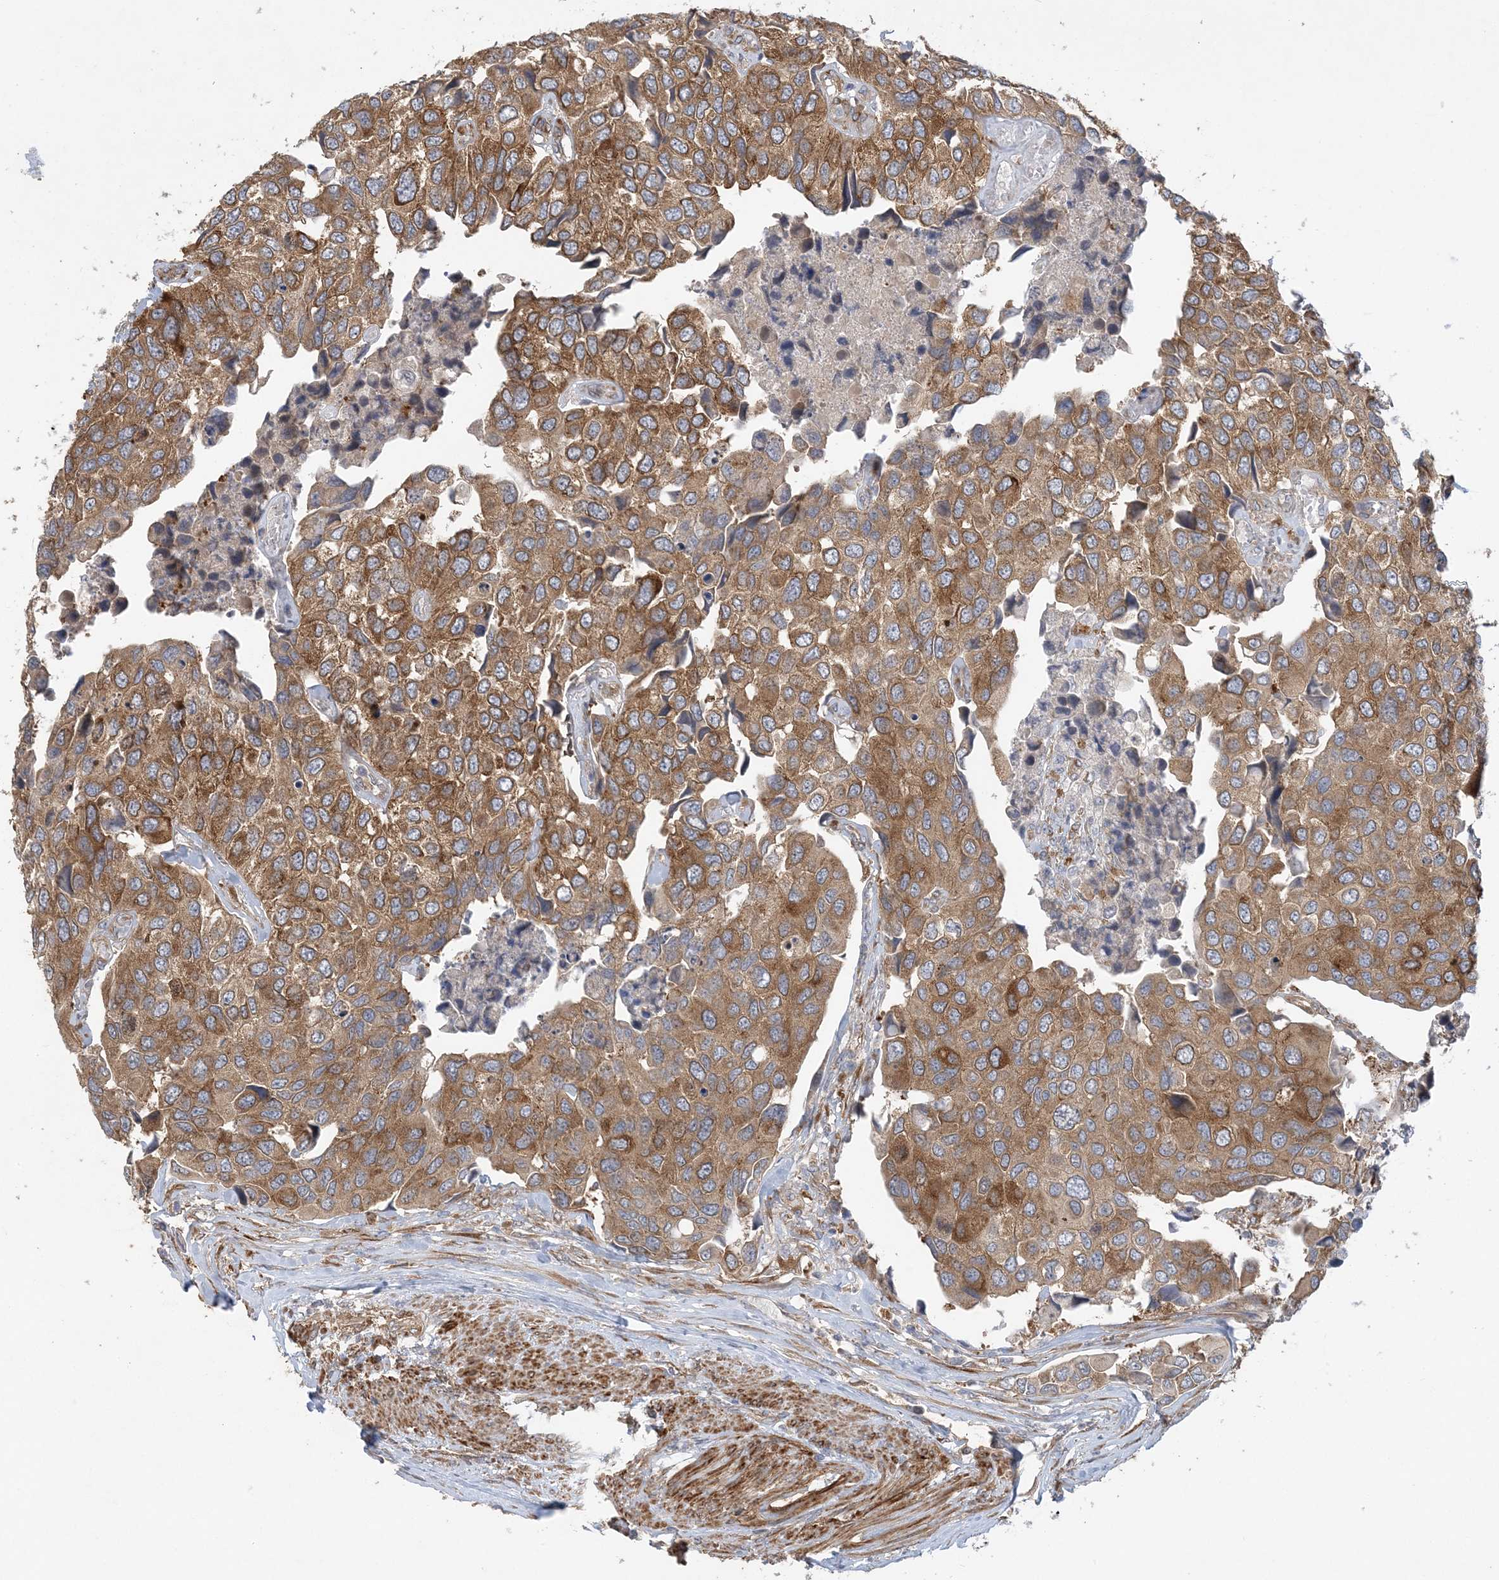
{"staining": {"intensity": "moderate", "quantity": ">75%", "location": "cytoplasmic/membranous"}, "tissue": "urothelial cancer", "cell_type": "Tumor cells", "image_type": "cancer", "snomed": [{"axis": "morphology", "description": "Urothelial carcinoma, High grade"}, {"axis": "topography", "description": "Urinary bladder"}], "caption": "Urothelial cancer stained with immunohistochemistry shows moderate cytoplasmic/membranous staining in about >75% of tumor cells. (Stains: DAB in brown, nuclei in blue, Microscopy: brightfield microscopy at high magnification).", "gene": "MAP4K5", "patient": {"sex": "male", "age": 74}}